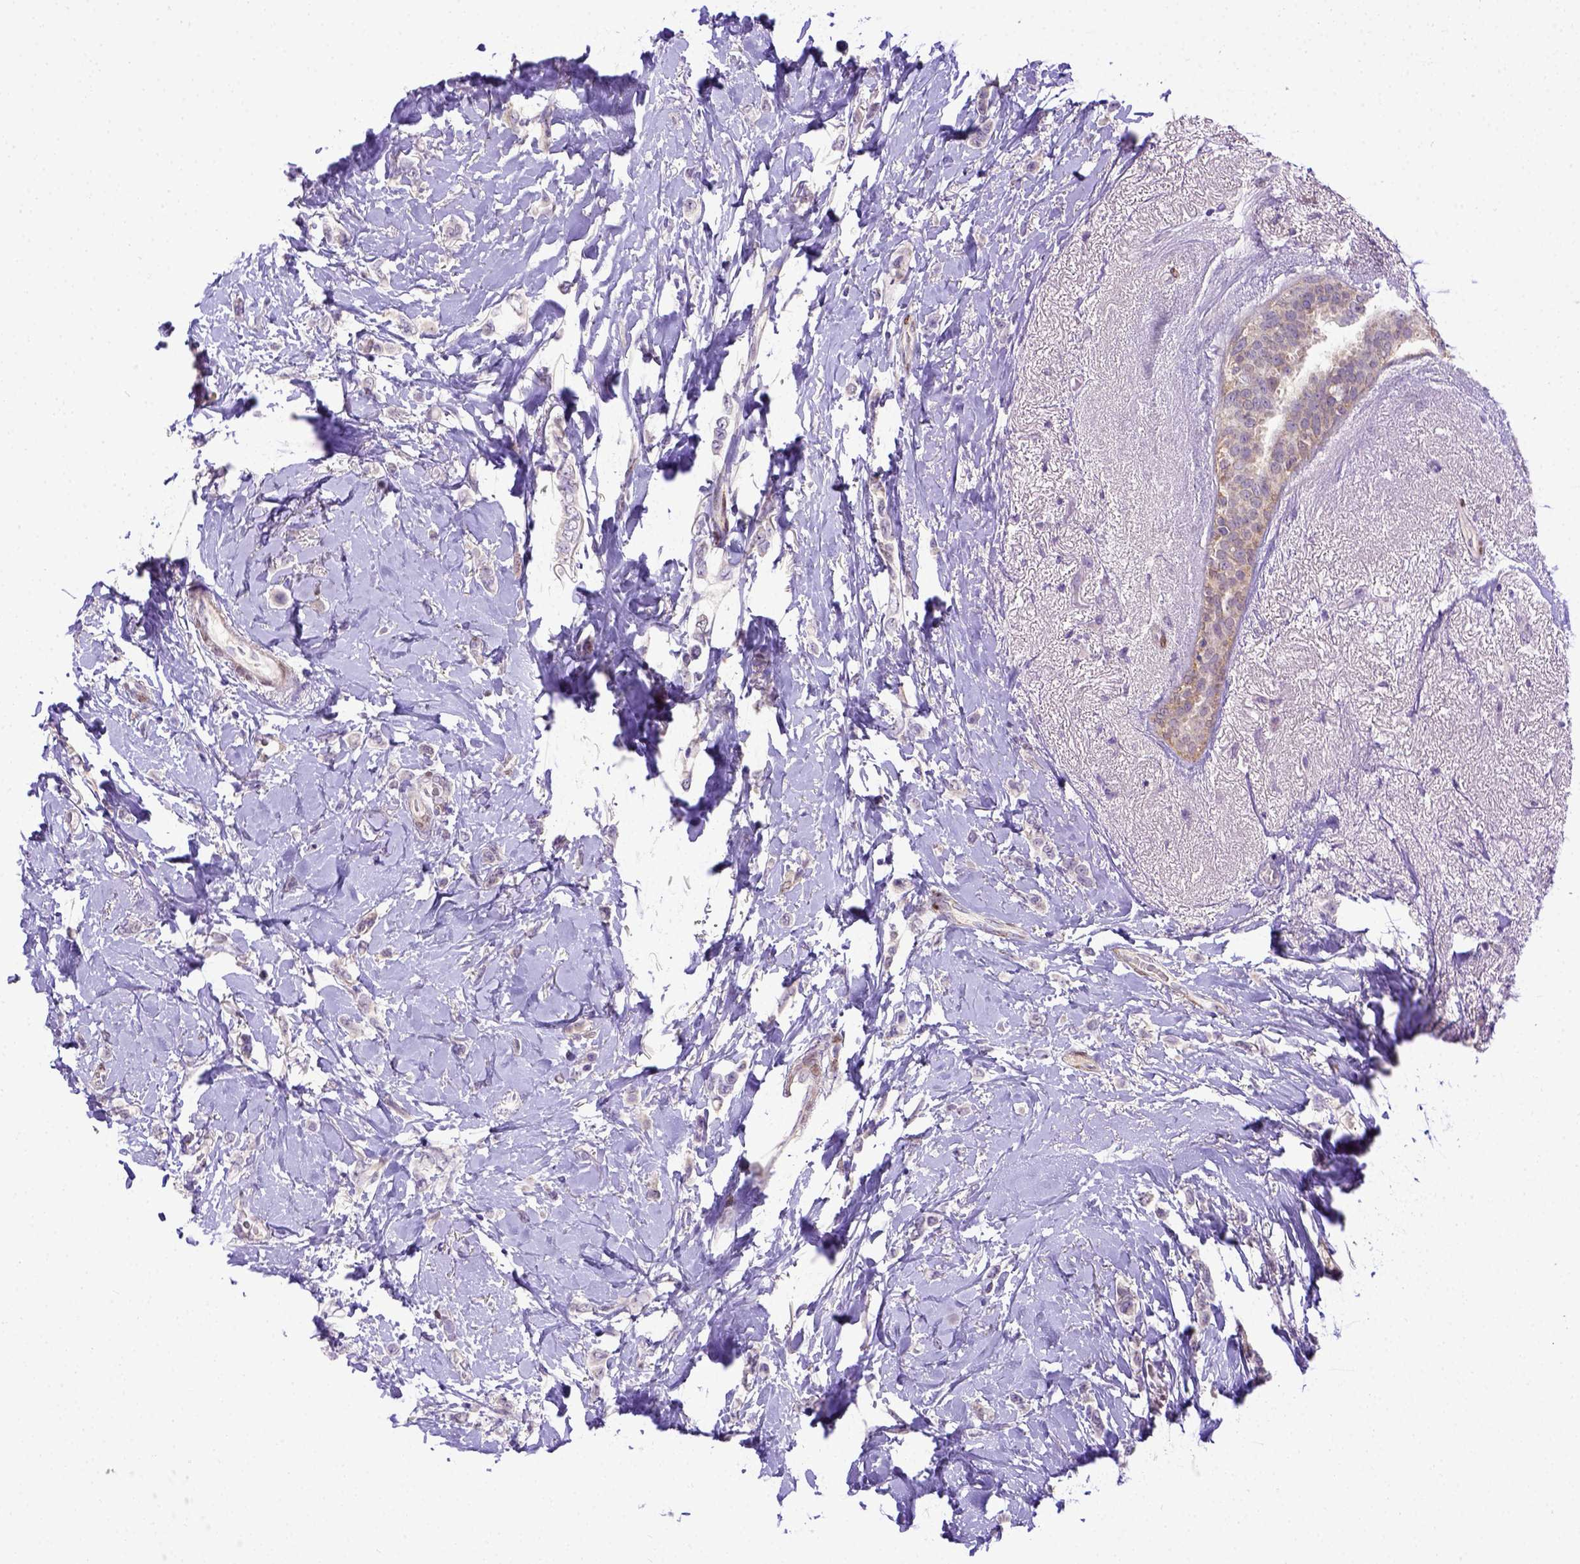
{"staining": {"intensity": "negative", "quantity": "none", "location": "none"}, "tissue": "breast cancer", "cell_type": "Tumor cells", "image_type": "cancer", "snomed": [{"axis": "morphology", "description": "Lobular carcinoma"}, {"axis": "topography", "description": "Breast"}], "caption": "Immunohistochemistry micrograph of neoplastic tissue: breast cancer (lobular carcinoma) stained with DAB (3,3'-diaminobenzidine) exhibits no significant protein staining in tumor cells. The staining was performed using DAB to visualize the protein expression in brown, while the nuclei were stained in blue with hematoxylin (Magnification: 20x).", "gene": "BTN1A1", "patient": {"sex": "female", "age": 66}}